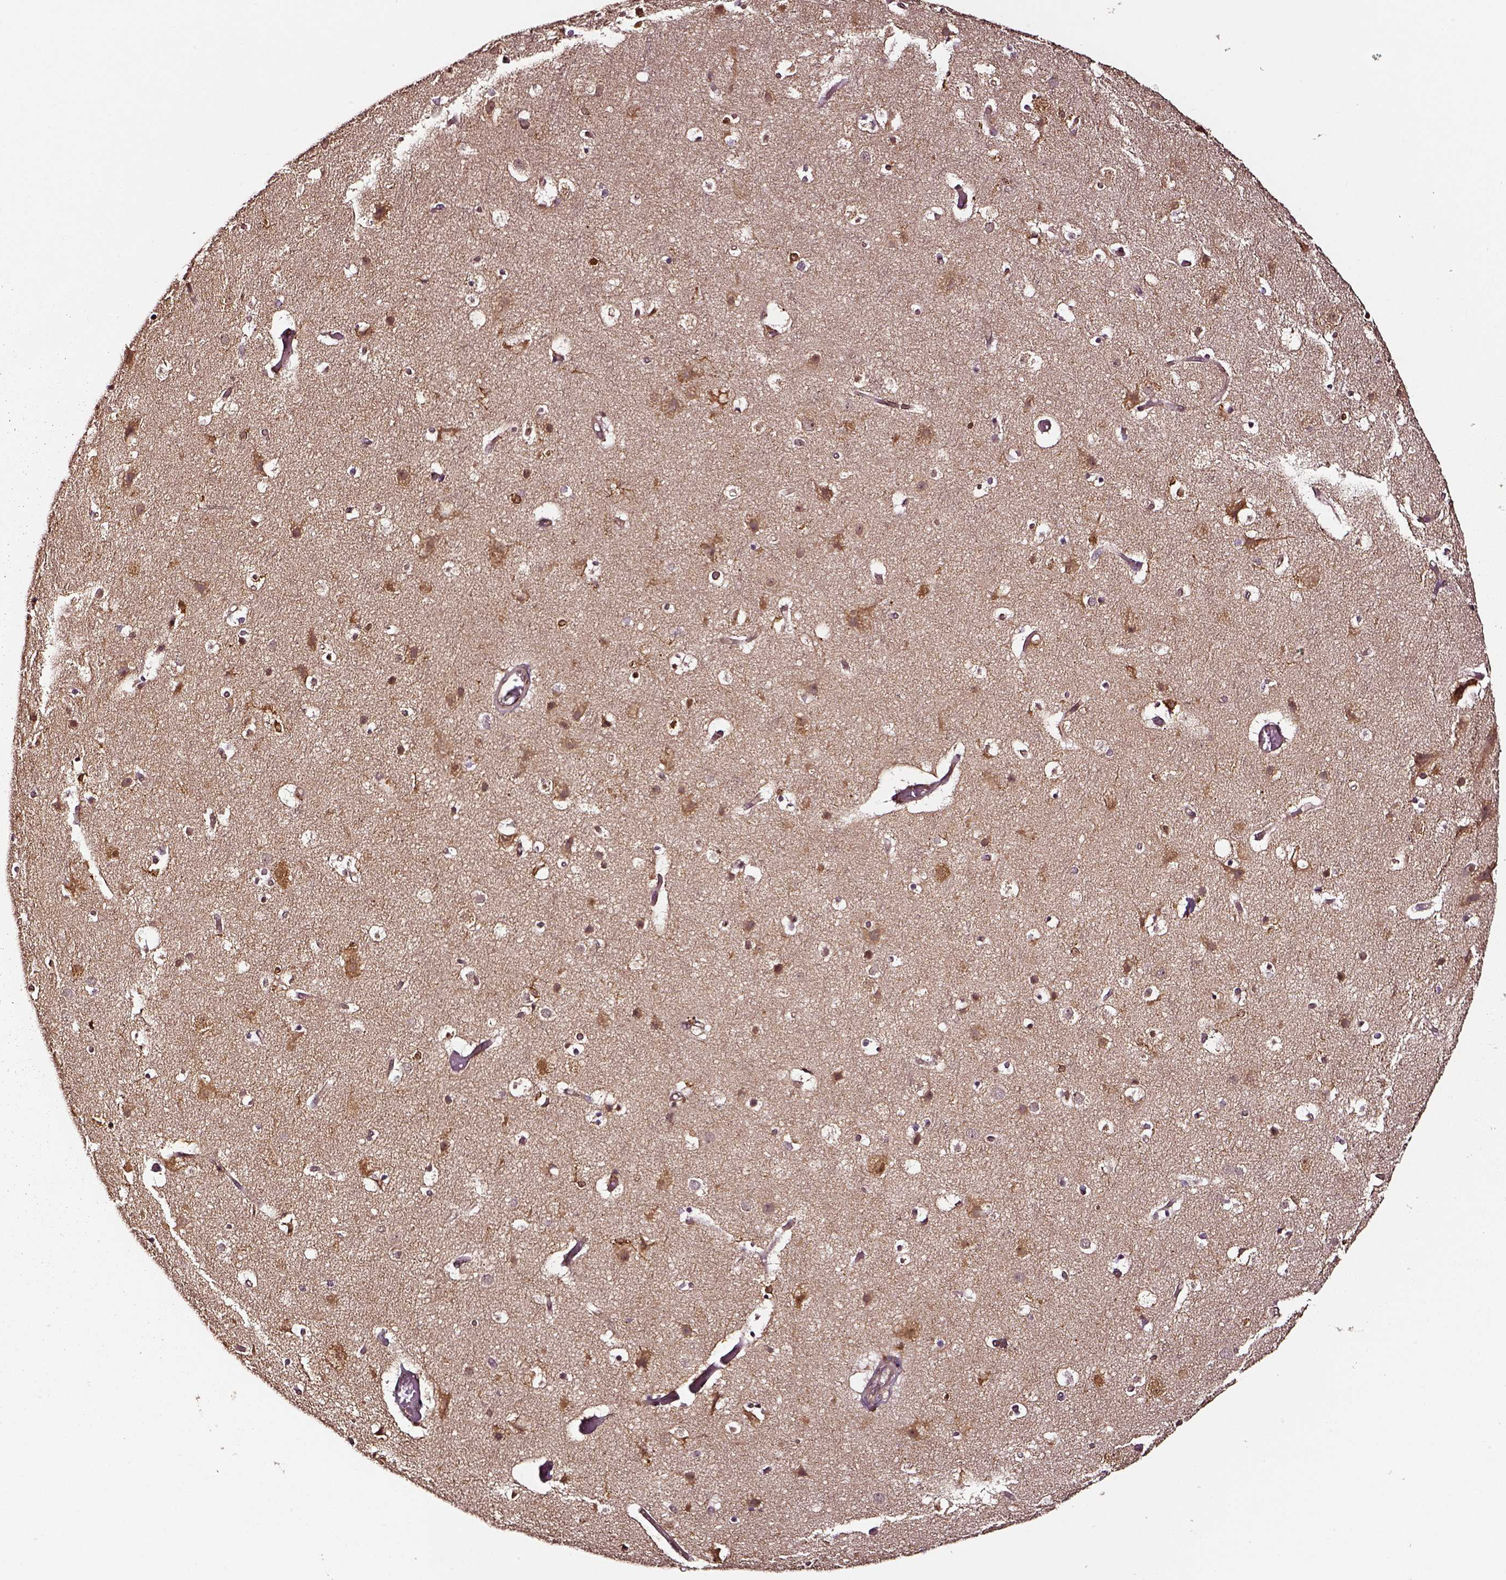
{"staining": {"intensity": "moderate", "quantity": ">75%", "location": "cytoplasmic/membranous"}, "tissue": "cerebral cortex", "cell_type": "Endothelial cells", "image_type": "normal", "snomed": [{"axis": "morphology", "description": "Normal tissue, NOS"}, {"axis": "topography", "description": "Cerebral cortex"}], "caption": "The image displays immunohistochemical staining of normal cerebral cortex. There is moderate cytoplasmic/membranous positivity is present in approximately >75% of endothelial cells. The staining is performed using DAB brown chromogen to label protein expression. The nuclei are counter-stained blue using hematoxylin.", "gene": "RASSF5", "patient": {"sex": "female", "age": 52}}